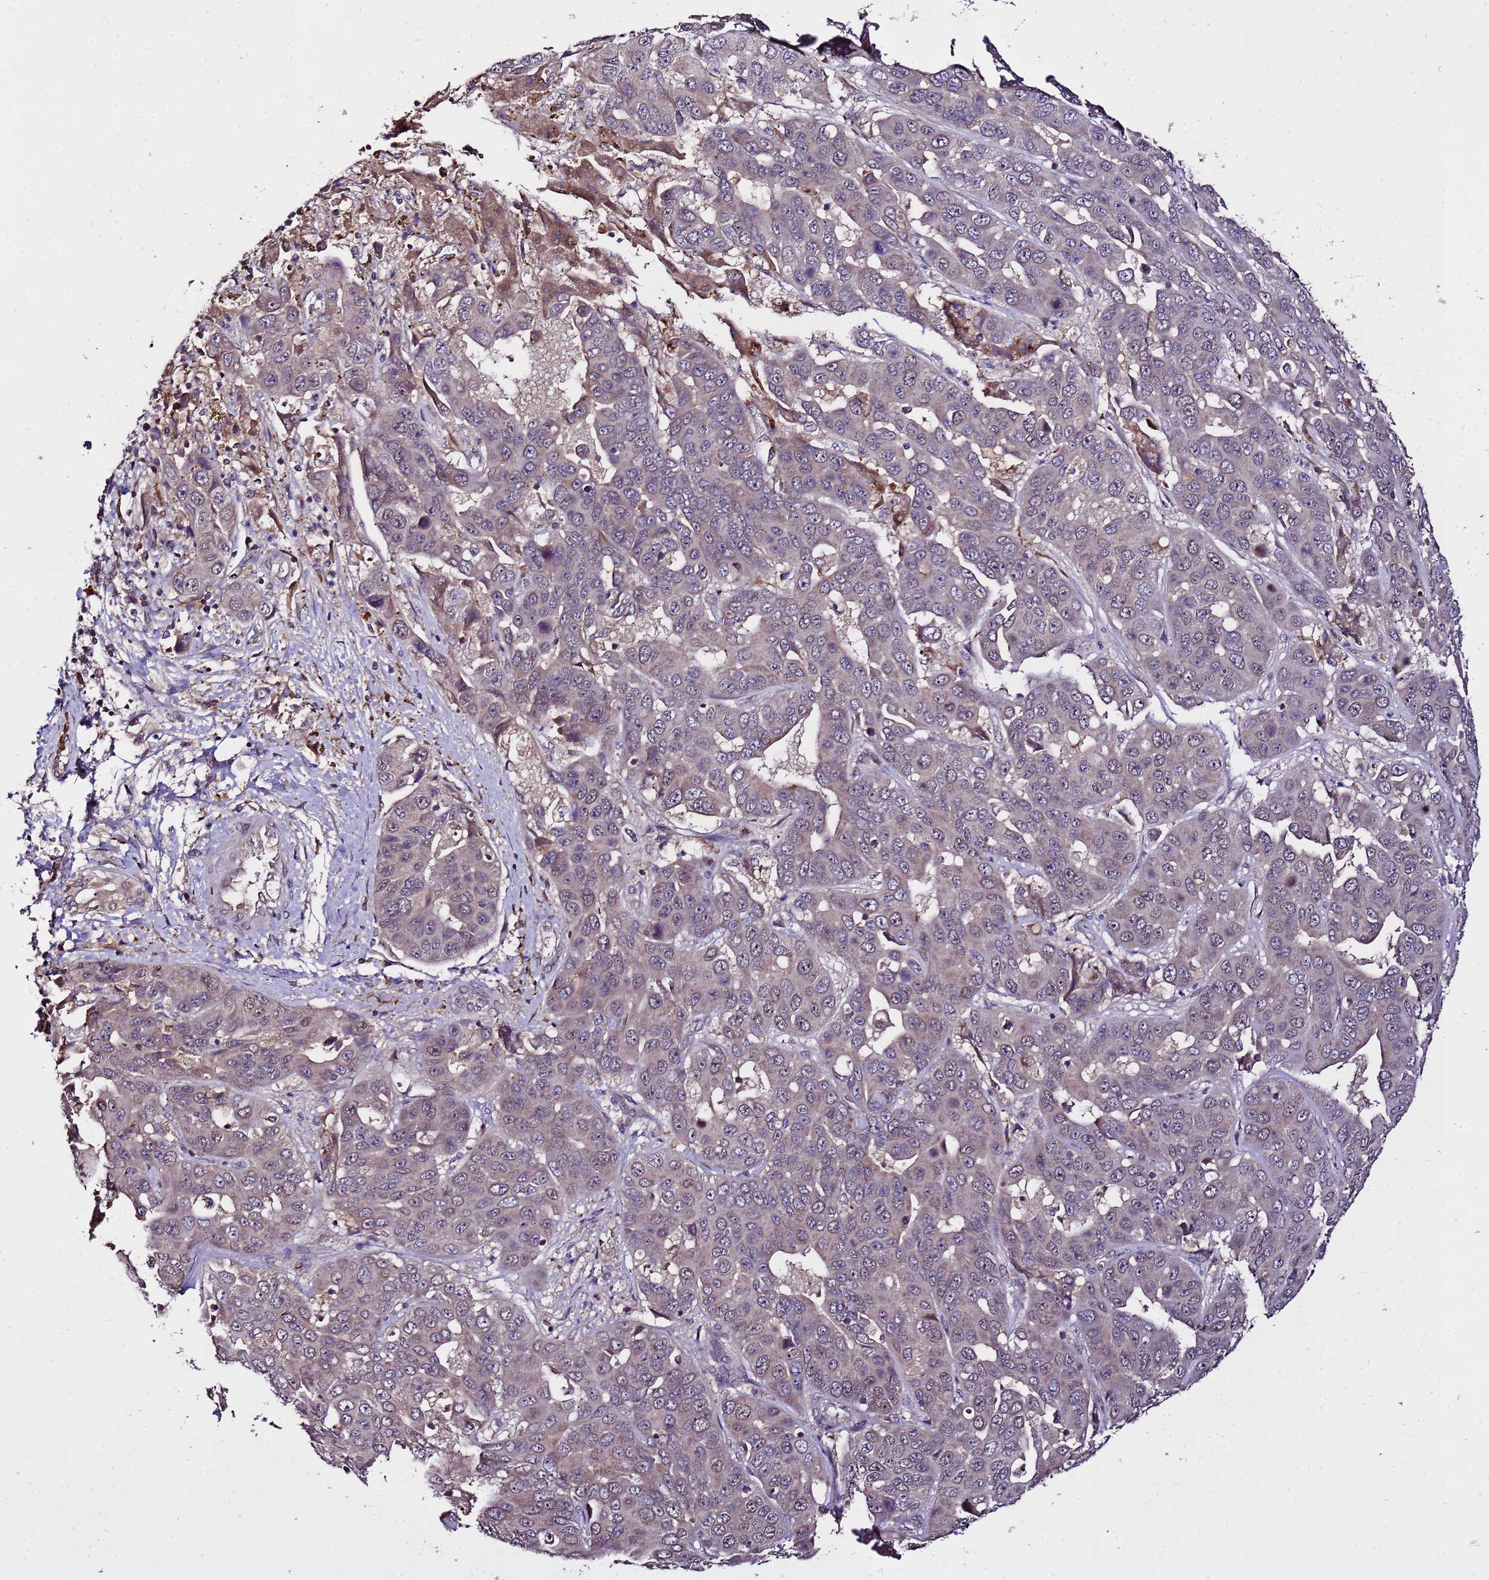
{"staining": {"intensity": "weak", "quantity": "25%-75%", "location": "cytoplasmic/membranous"}, "tissue": "liver cancer", "cell_type": "Tumor cells", "image_type": "cancer", "snomed": [{"axis": "morphology", "description": "Cholangiocarcinoma"}, {"axis": "topography", "description": "Liver"}], "caption": "Immunohistochemistry (IHC) image of liver cholangiocarcinoma stained for a protein (brown), which shows low levels of weak cytoplasmic/membranous expression in approximately 25%-75% of tumor cells.", "gene": "ZNF329", "patient": {"sex": "female", "age": 52}}